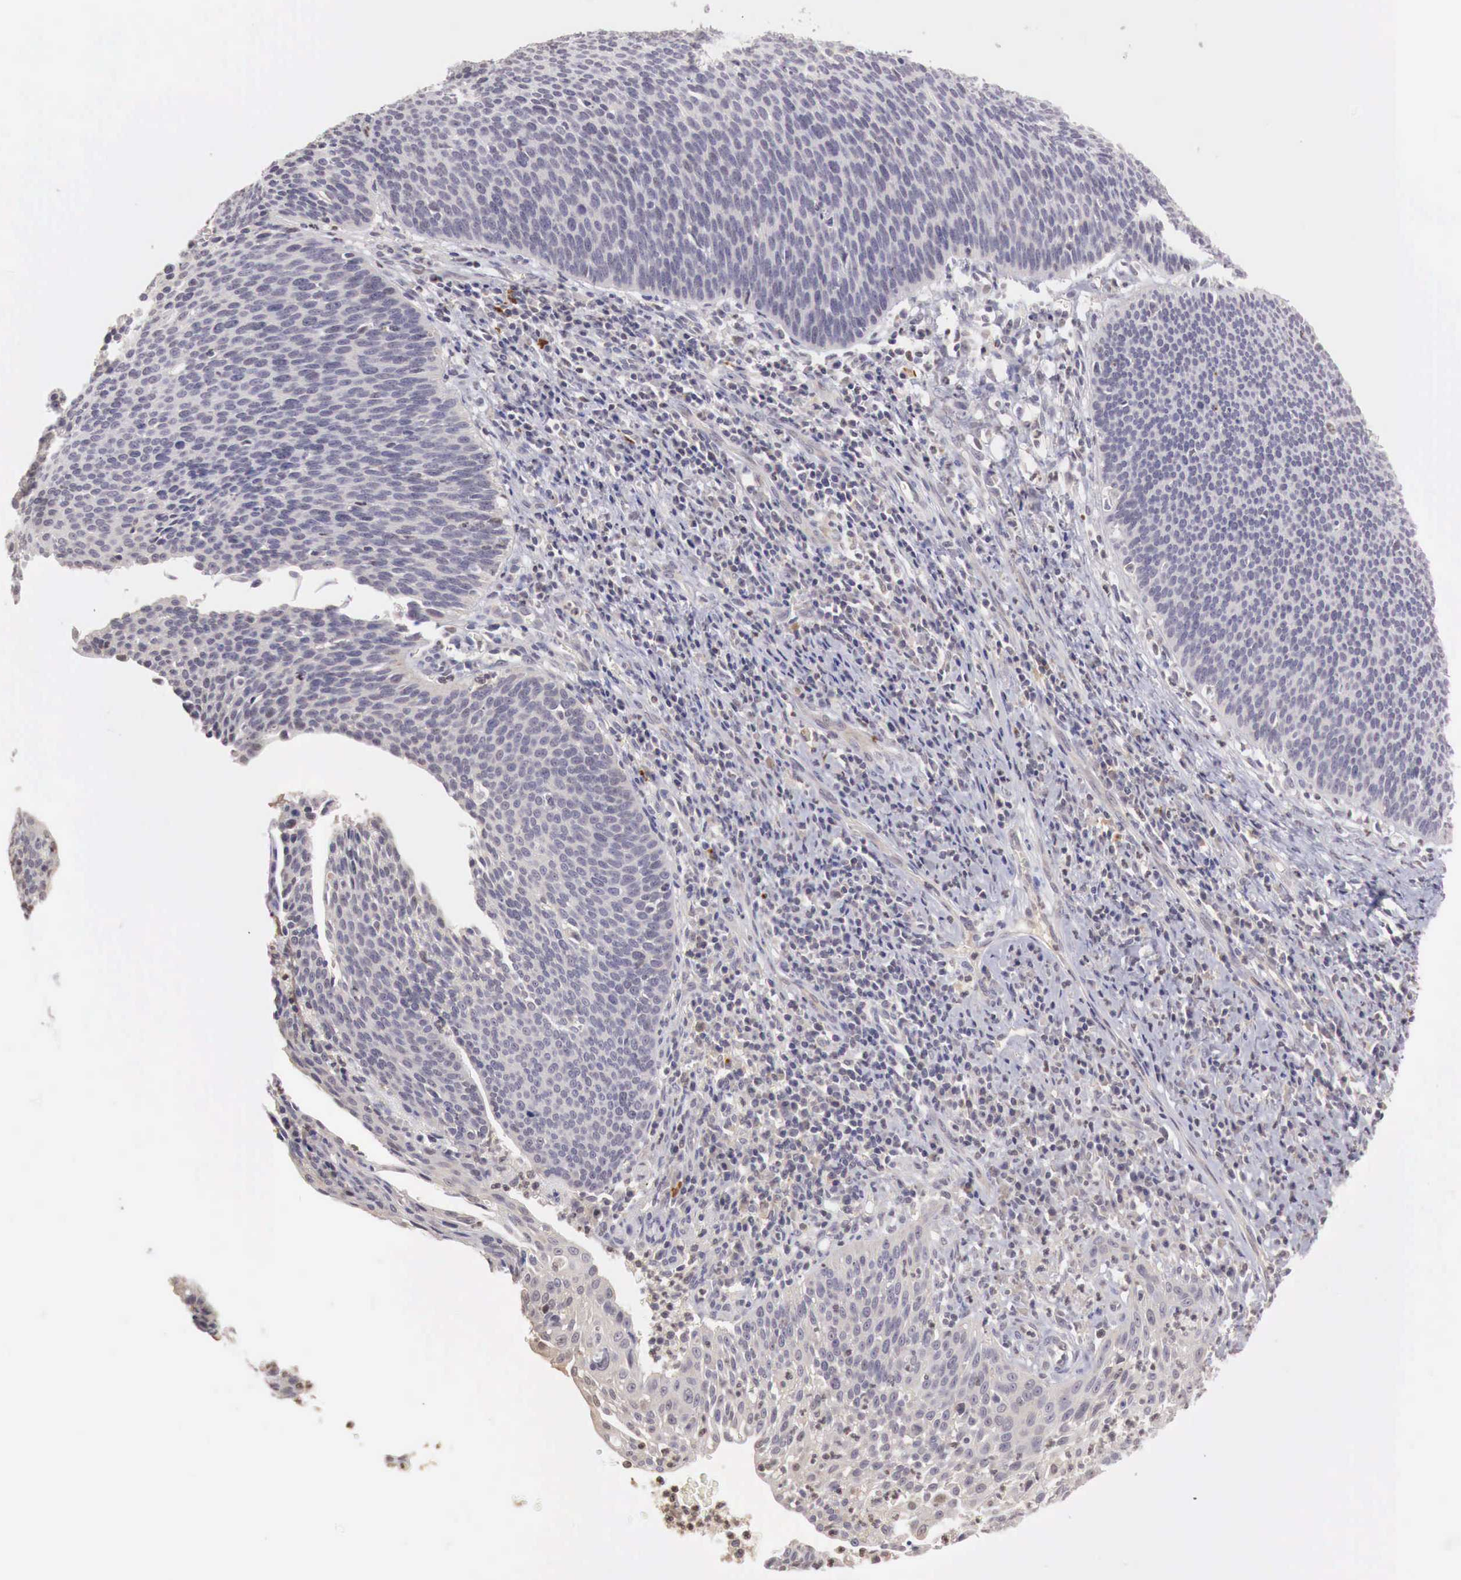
{"staining": {"intensity": "negative", "quantity": "none", "location": "none"}, "tissue": "cervical cancer", "cell_type": "Tumor cells", "image_type": "cancer", "snomed": [{"axis": "morphology", "description": "Squamous cell carcinoma, NOS"}, {"axis": "topography", "description": "Cervix"}], "caption": "Immunohistochemical staining of cervical squamous cell carcinoma displays no significant staining in tumor cells. (DAB (3,3'-diaminobenzidine) immunohistochemistry, high magnification).", "gene": "TBC1D9", "patient": {"sex": "female", "age": 41}}